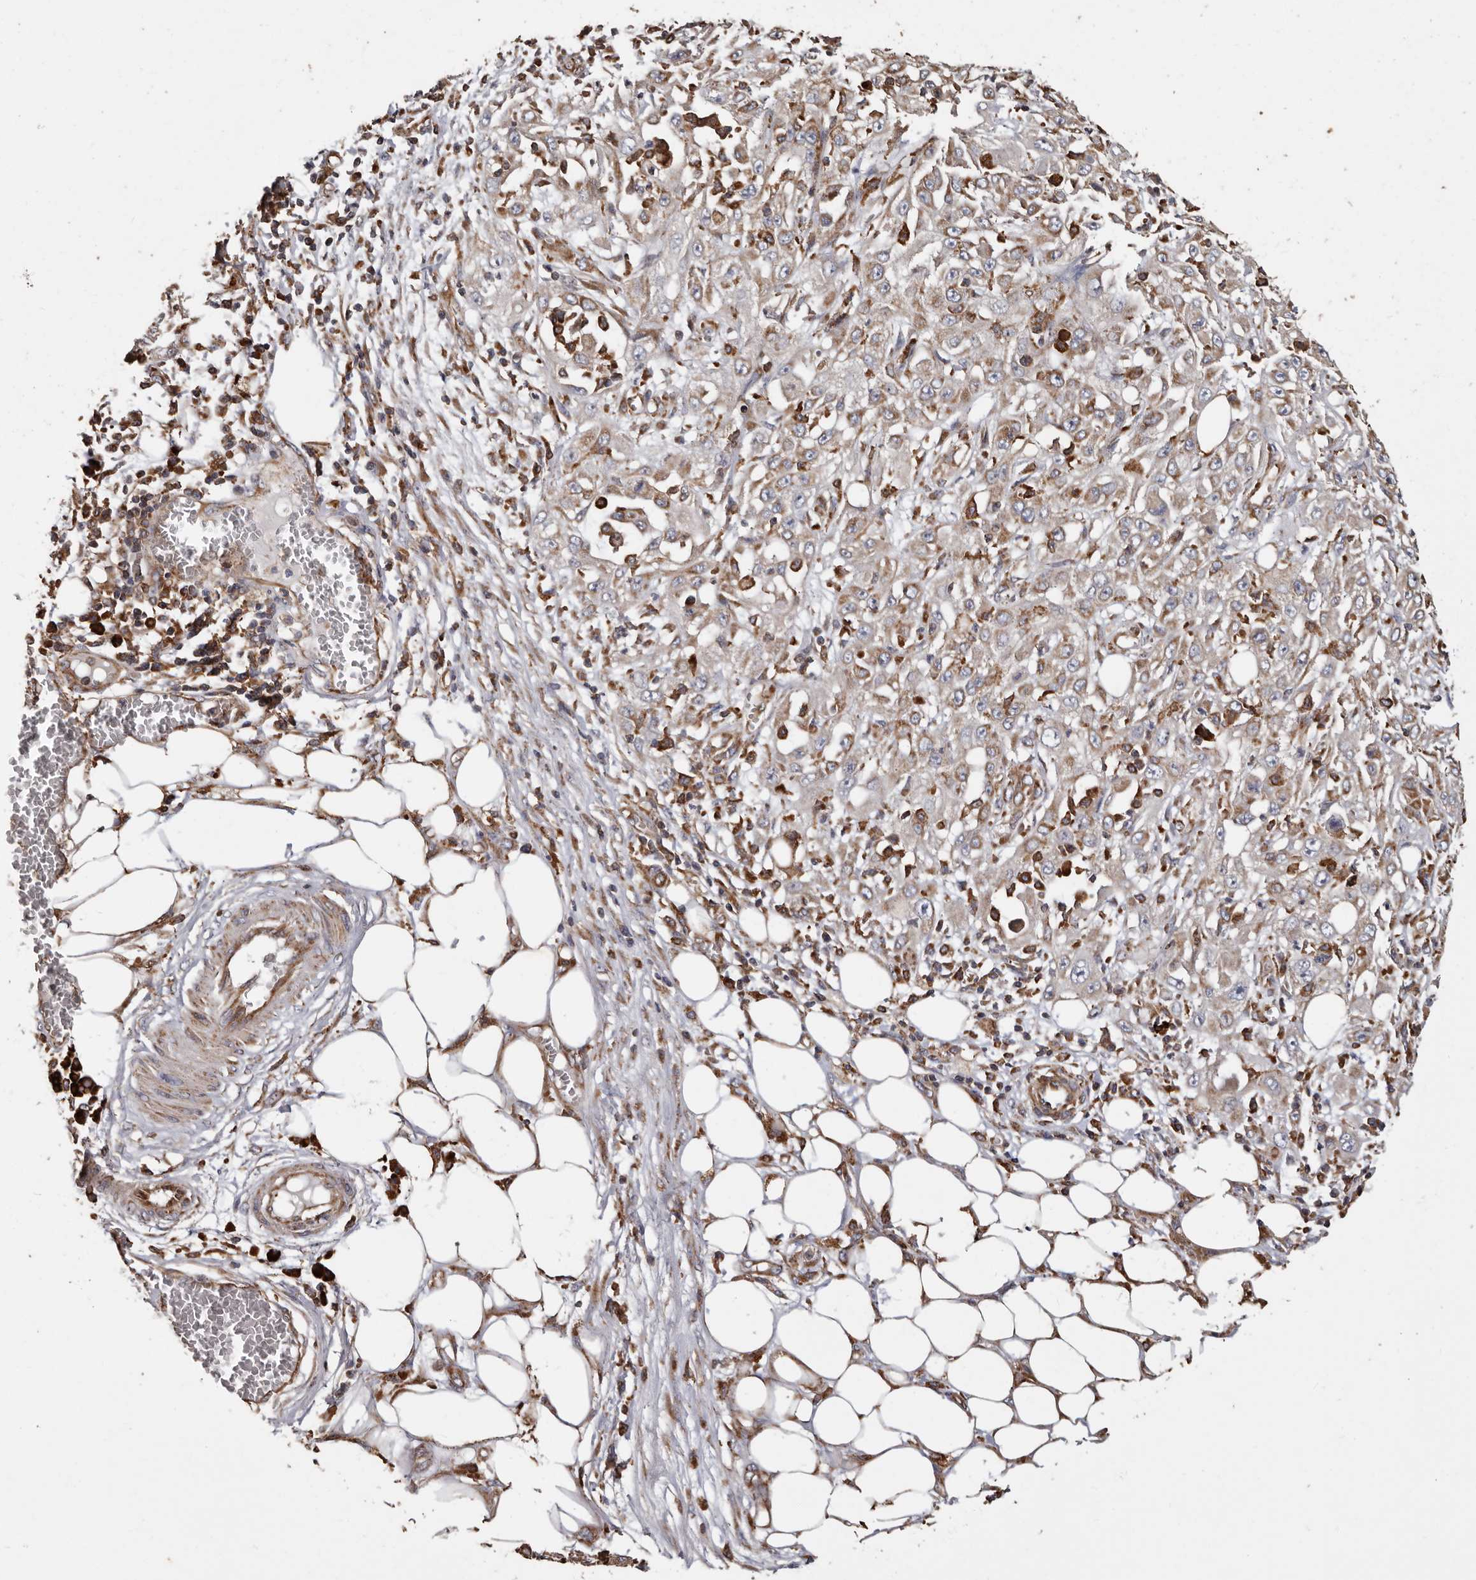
{"staining": {"intensity": "weak", "quantity": ">75%", "location": "cytoplasmic/membranous"}, "tissue": "skin cancer", "cell_type": "Tumor cells", "image_type": "cancer", "snomed": [{"axis": "morphology", "description": "Squamous cell carcinoma, NOS"}, {"axis": "morphology", "description": "Squamous cell carcinoma, metastatic, NOS"}, {"axis": "topography", "description": "Skin"}, {"axis": "topography", "description": "Lymph node"}], "caption": "DAB (3,3'-diaminobenzidine) immunohistochemical staining of skin cancer displays weak cytoplasmic/membranous protein positivity in approximately >75% of tumor cells.", "gene": "OSGIN2", "patient": {"sex": "male", "age": 75}}